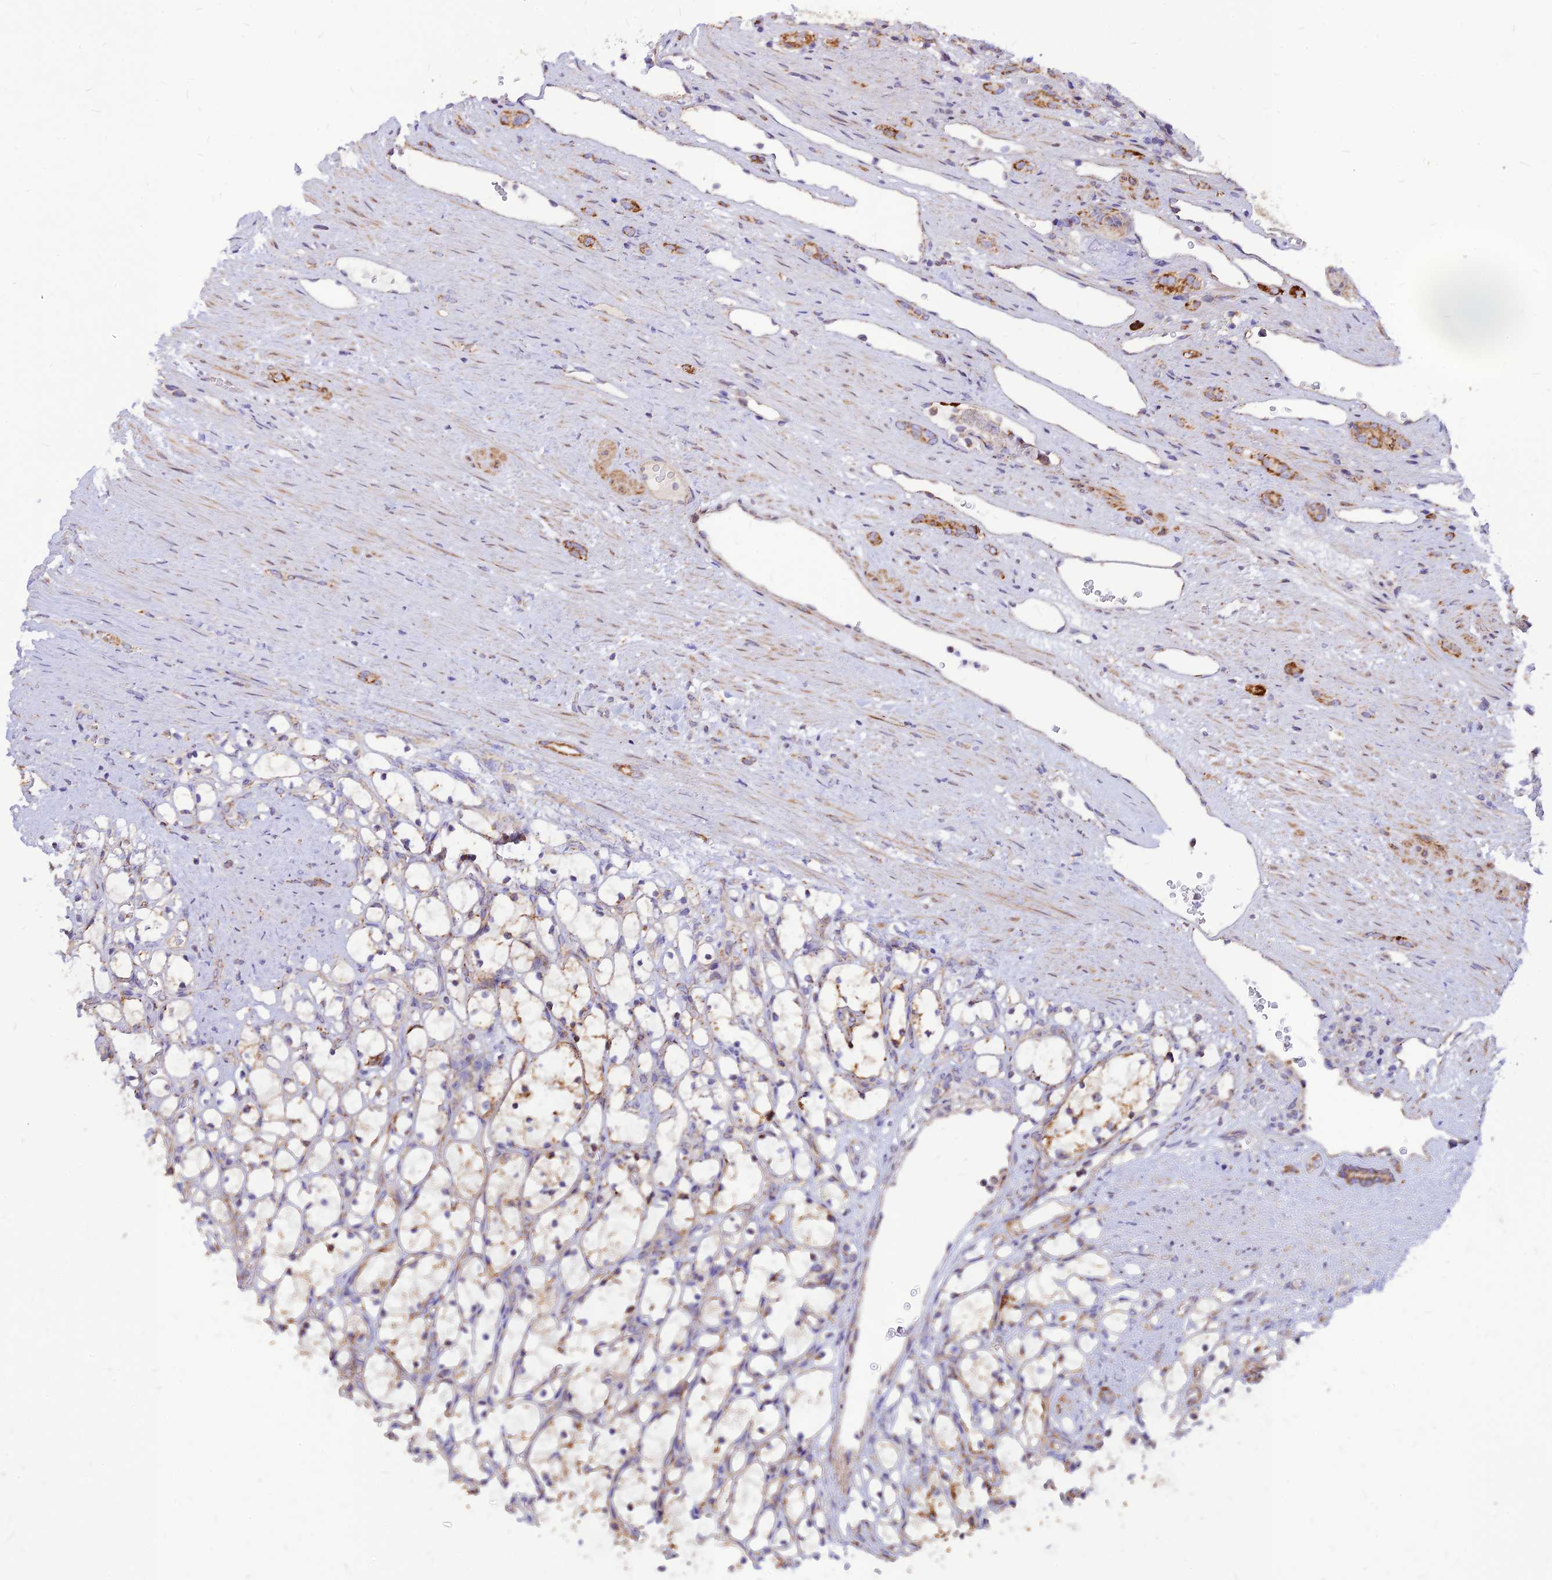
{"staining": {"intensity": "moderate", "quantity": "<25%", "location": "cytoplasmic/membranous"}, "tissue": "renal cancer", "cell_type": "Tumor cells", "image_type": "cancer", "snomed": [{"axis": "morphology", "description": "Adenocarcinoma, NOS"}, {"axis": "topography", "description": "Kidney"}], "caption": "Renal adenocarcinoma was stained to show a protein in brown. There is low levels of moderate cytoplasmic/membranous positivity in approximately <25% of tumor cells.", "gene": "ECI1", "patient": {"sex": "female", "age": 69}}